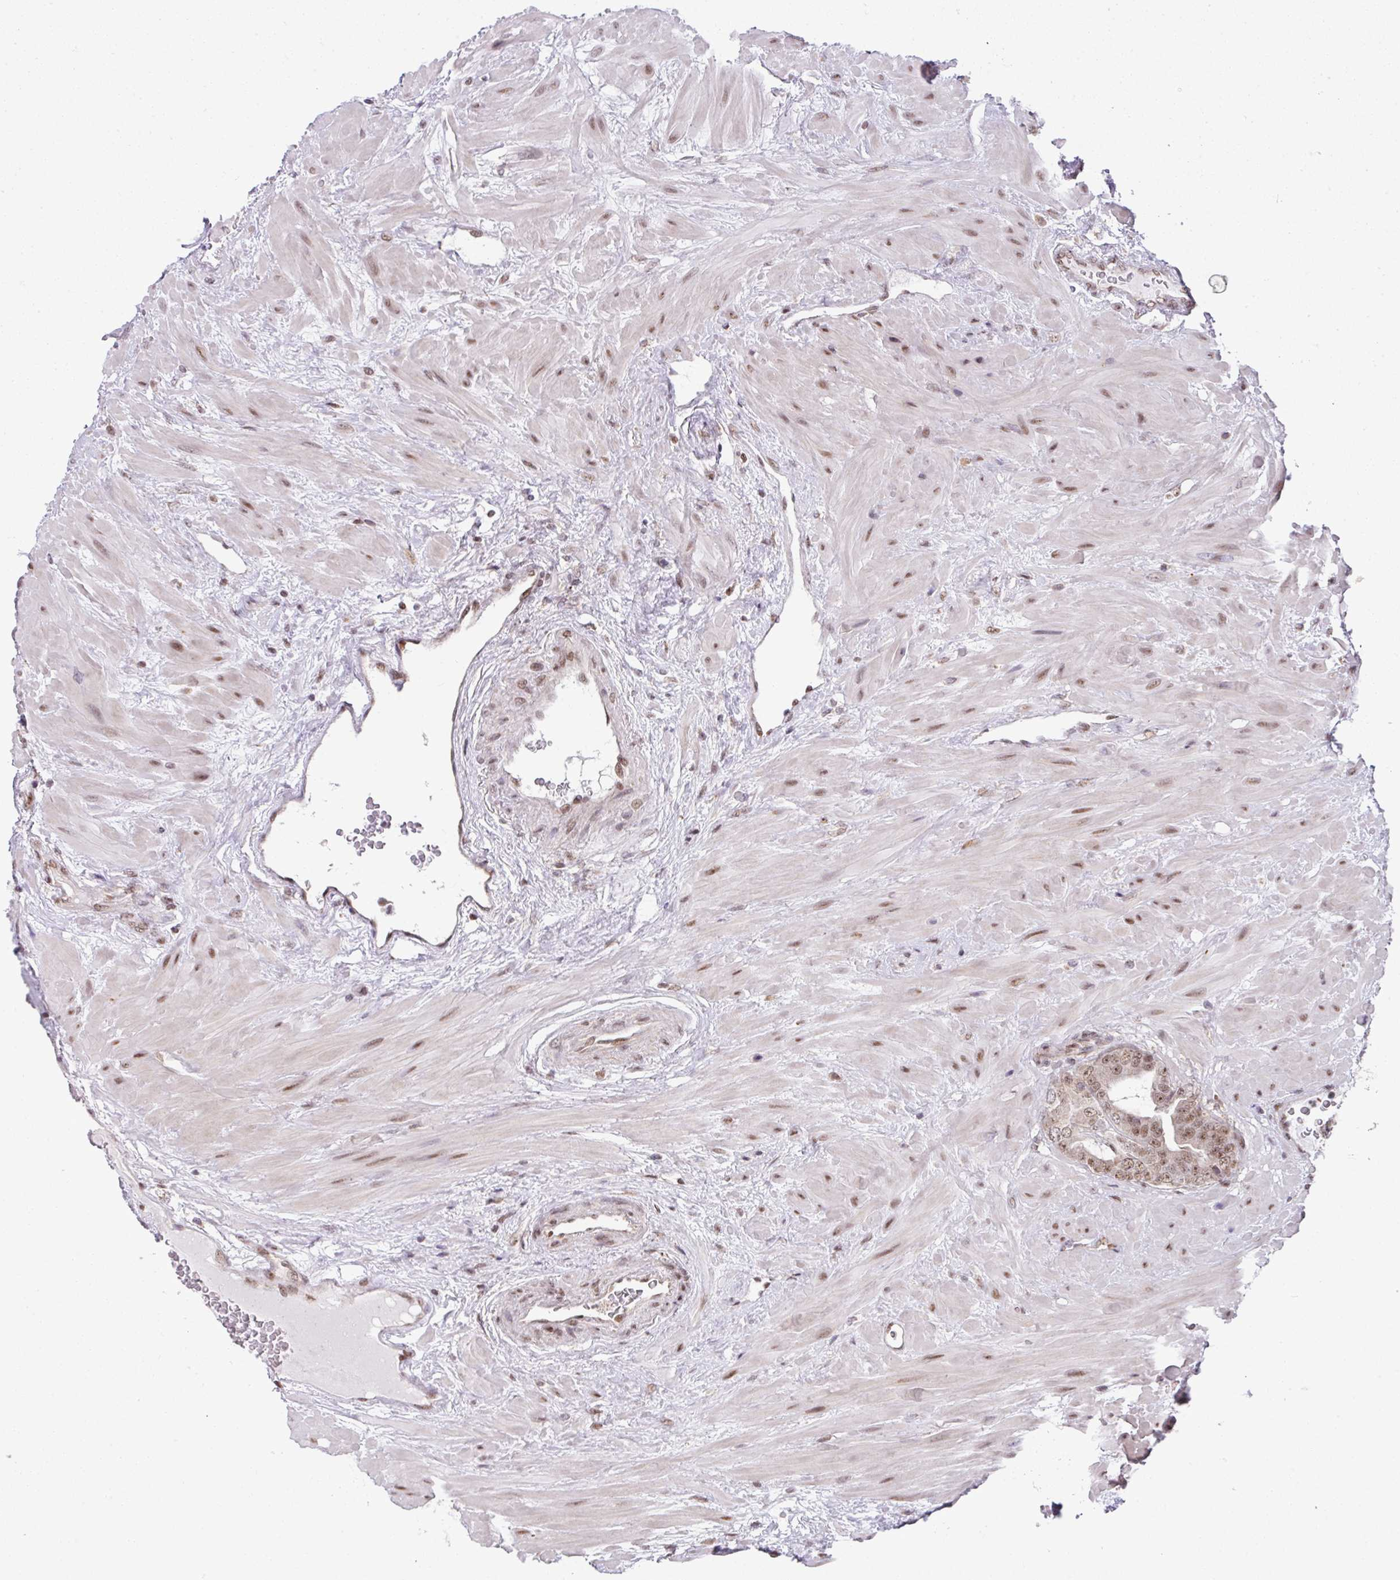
{"staining": {"intensity": "moderate", "quantity": ">75%", "location": "nuclear"}, "tissue": "prostate cancer", "cell_type": "Tumor cells", "image_type": "cancer", "snomed": [{"axis": "morphology", "description": "Adenocarcinoma, Low grade"}, {"axis": "topography", "description": "Prostate"}], "caption": "Human adenocarcinoma (low-grade) (prostate) stained with a protein marker exhibits moderate staining in tumor cells.", "gene": "PLK1", "patient": {"sex": "male", "age": 61}}